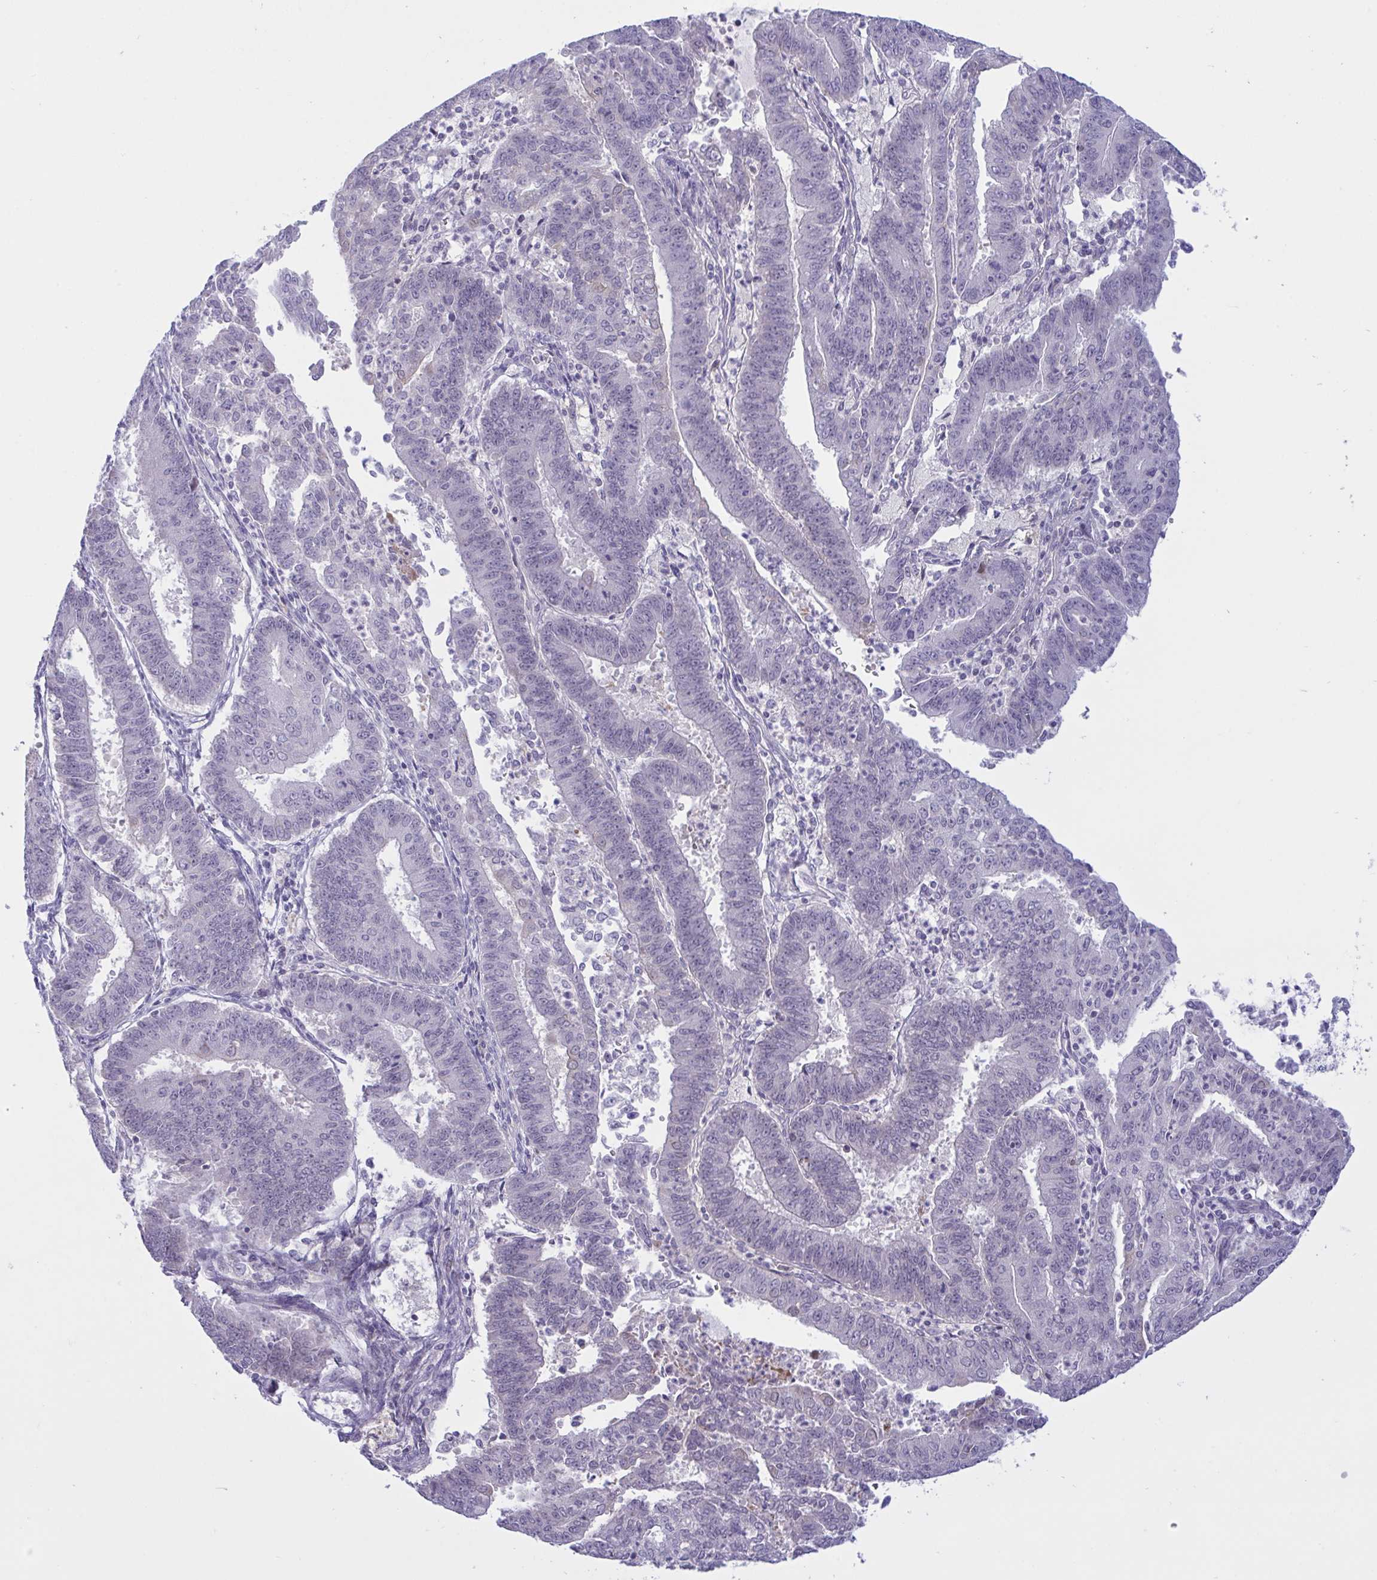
{"staining": {"intensity": "negative", "quantity": "none", "location": "none"}, "tissue": "endometrial cancer", "cell_type": "Tumor cells", "image_type": "cancer", "snomed": [{"axis": "morphology", "description": "Adenocarcinoma, NOS"}, {"axis": "topography", "description": "Endometrium"}], "caption": "High power microscopy image of an IHC micrograph of endometrial adenocarcinoma, revealing no significant expression in tumor cells.", "gene": "VWC2", "patient": {"sex": "female", "age": 73}}